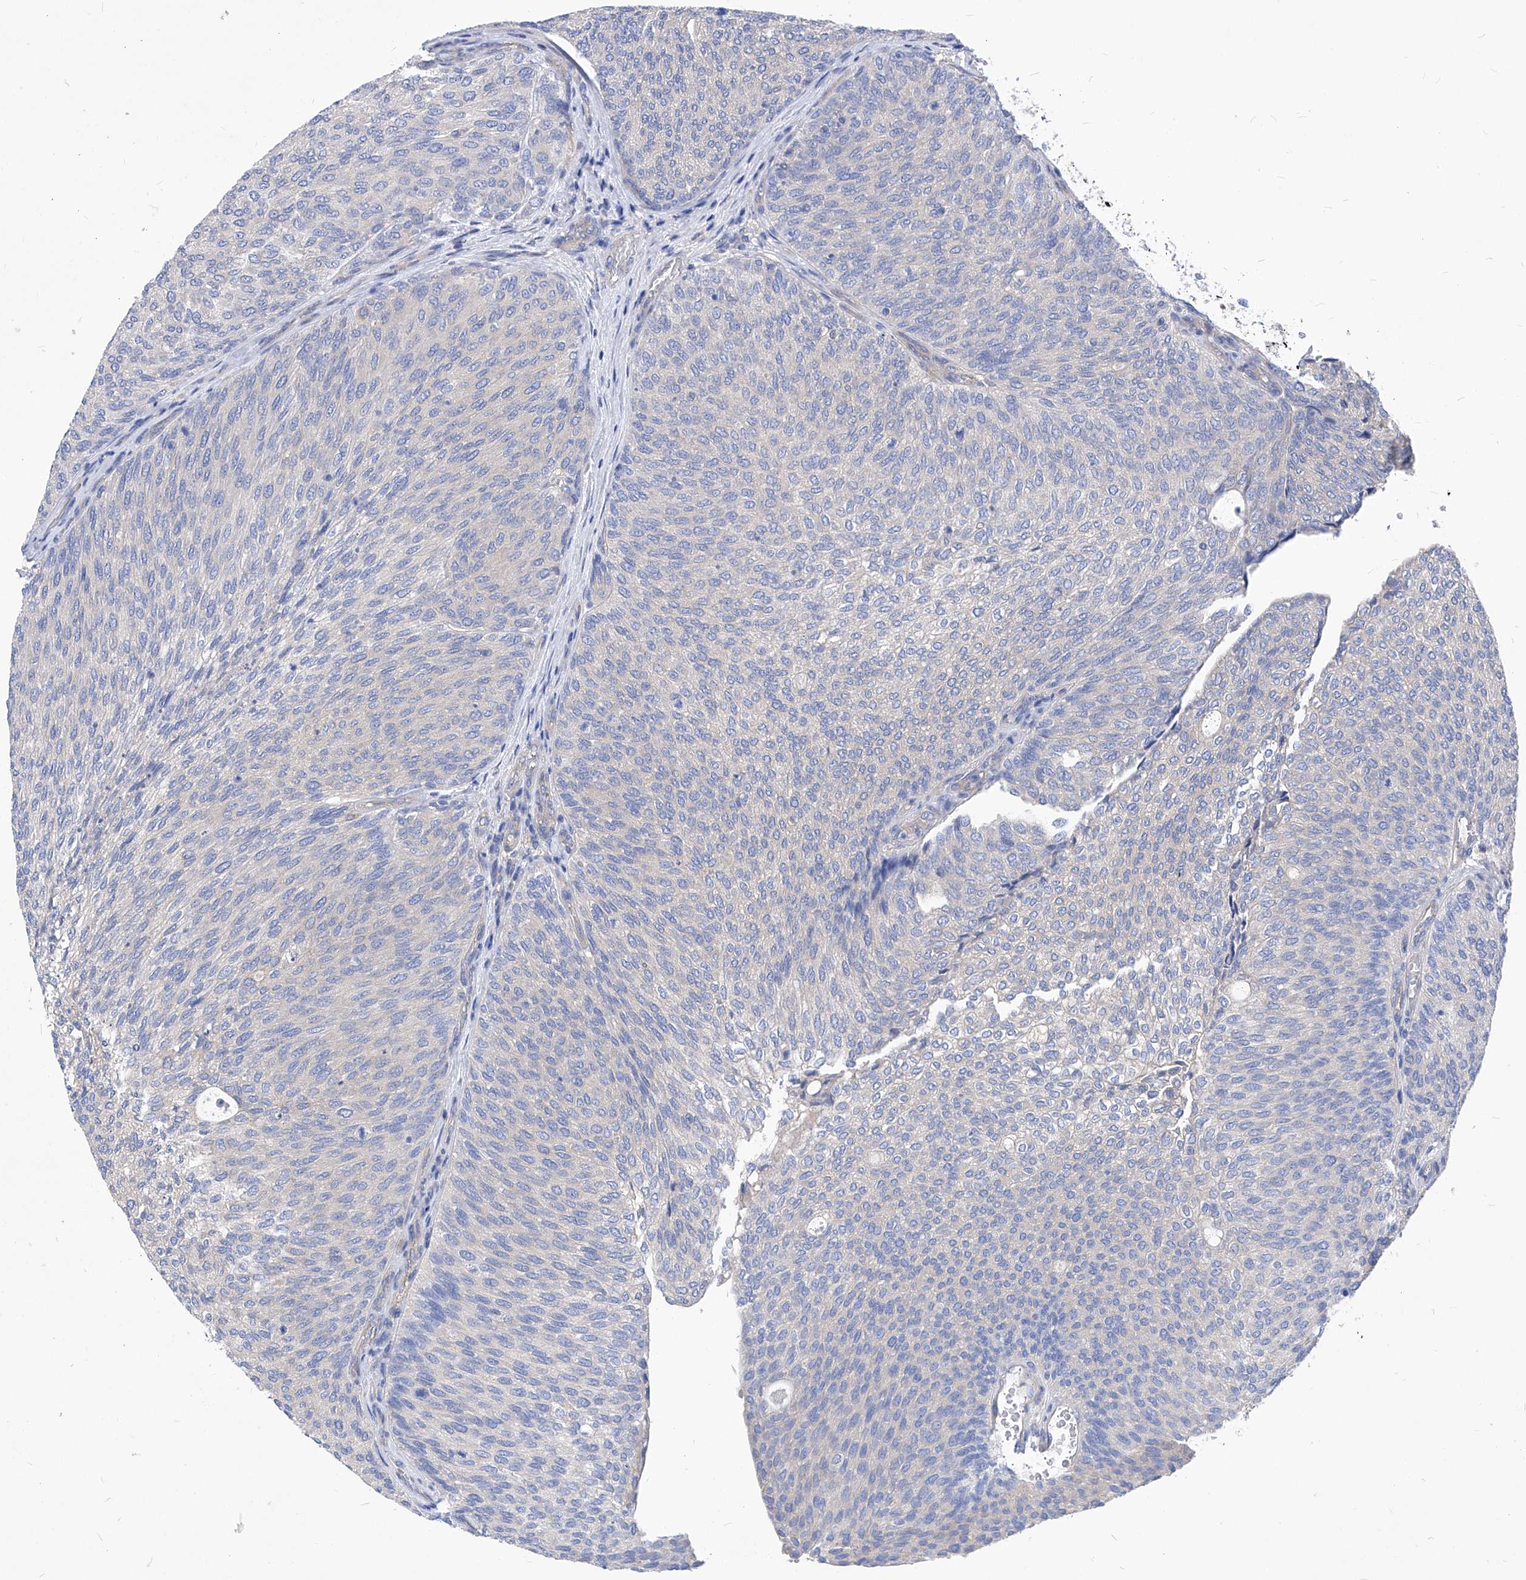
{"staining": {"intensity": "negative", "quantity": "none", "location": "none"}, "tissue": "urothelial cancer", "cell_type": "Tumor cells", "image_type": "cancer", "snomed": [{"axis": "morphology", "description": "Urothelial carcinoma, Low grade"}, {"axis": "topography", "description": "Urinary bladder"}], "caption": "Immunohistochemistry image of human urothelial cancer stained for a protein (brown), which exhibits no expression in tumor cells.", "gene": "XPNPEP1", "patient": {"sex": "female", "age": 79}}